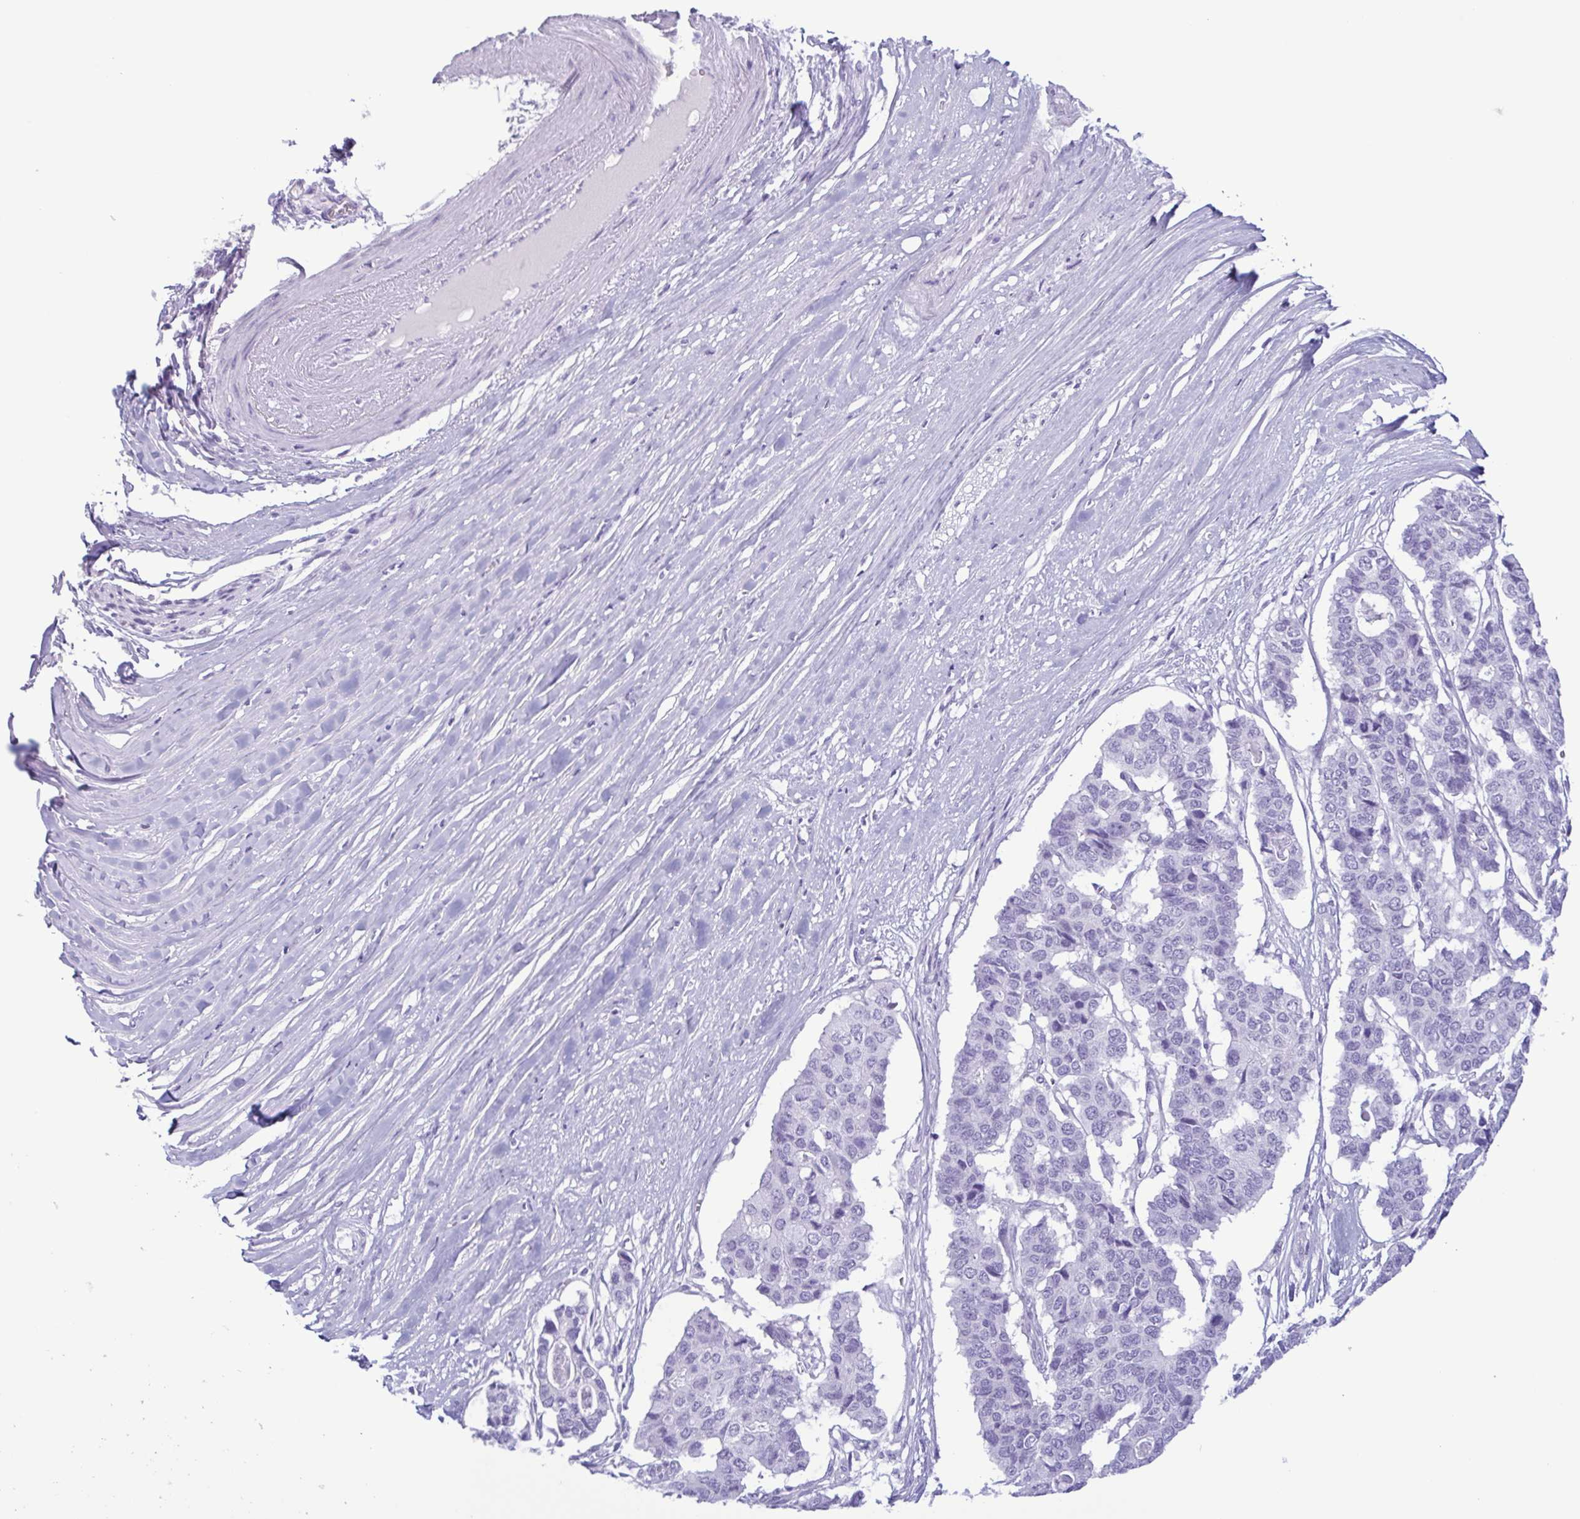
{"staining": {"intensity": "negative", "quantity": "none", "location": "none"}, "tissue": "pancreatic cancer", "cell_type": "Tumor cells", "image_type": "cancer", "snomed": [{"axis": "morphology", "description": "Adenocarcinoma, NOS"}, {"axis": "topography", "description": "Pancreas"}], "caption": "Histopathology image shows no protein positivity in tumor cells of pancreatic adenocarcinoma tissue. (DAB (3,3'-diaminobenzidine) IHC, high magnification).", "gene": "LTF", "patient": {"sex": "male", "age": 50}}